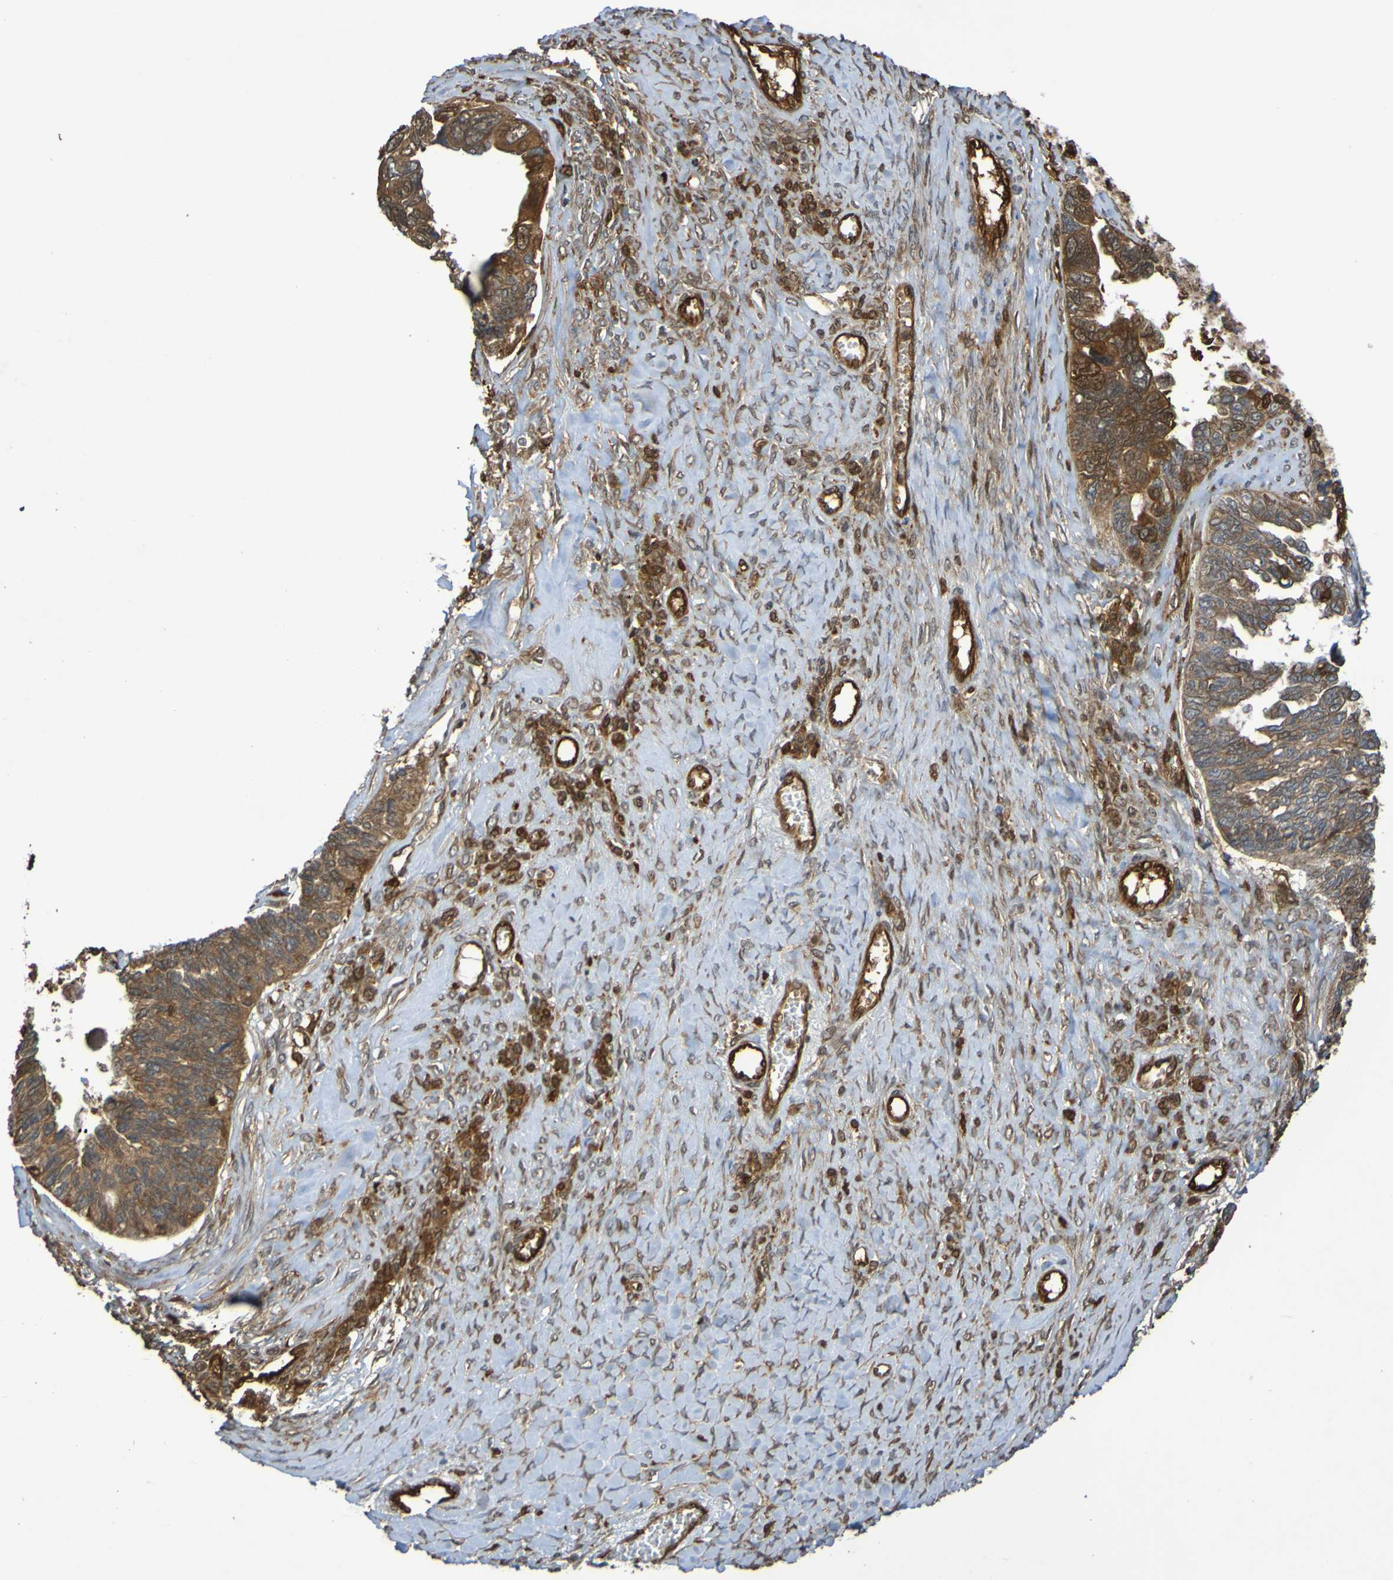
{"staining": {"intensity": "moderate", "quantity": ">75%", "location": "cytoplasmic/membranous"}, "tissue": "ovarian cancer", "cell_type": "Tumor cells", "image_type": "cancer", "snomed": [{"axis": "morphology", "description": "Cystadenocarcinoma, serous, NOS"}, {"axis": "topography", "description": "Ovary"}], "caption": "This photomicrograph displays immunohistochemistry staining of serous cystadenocarcinoma (ovarian), with medium moderate cytoplasmic/membranous staining in about >75% of tumor cells.", "gene": "SERPINB6", "patient": {"sex": "female", "age": 79}}